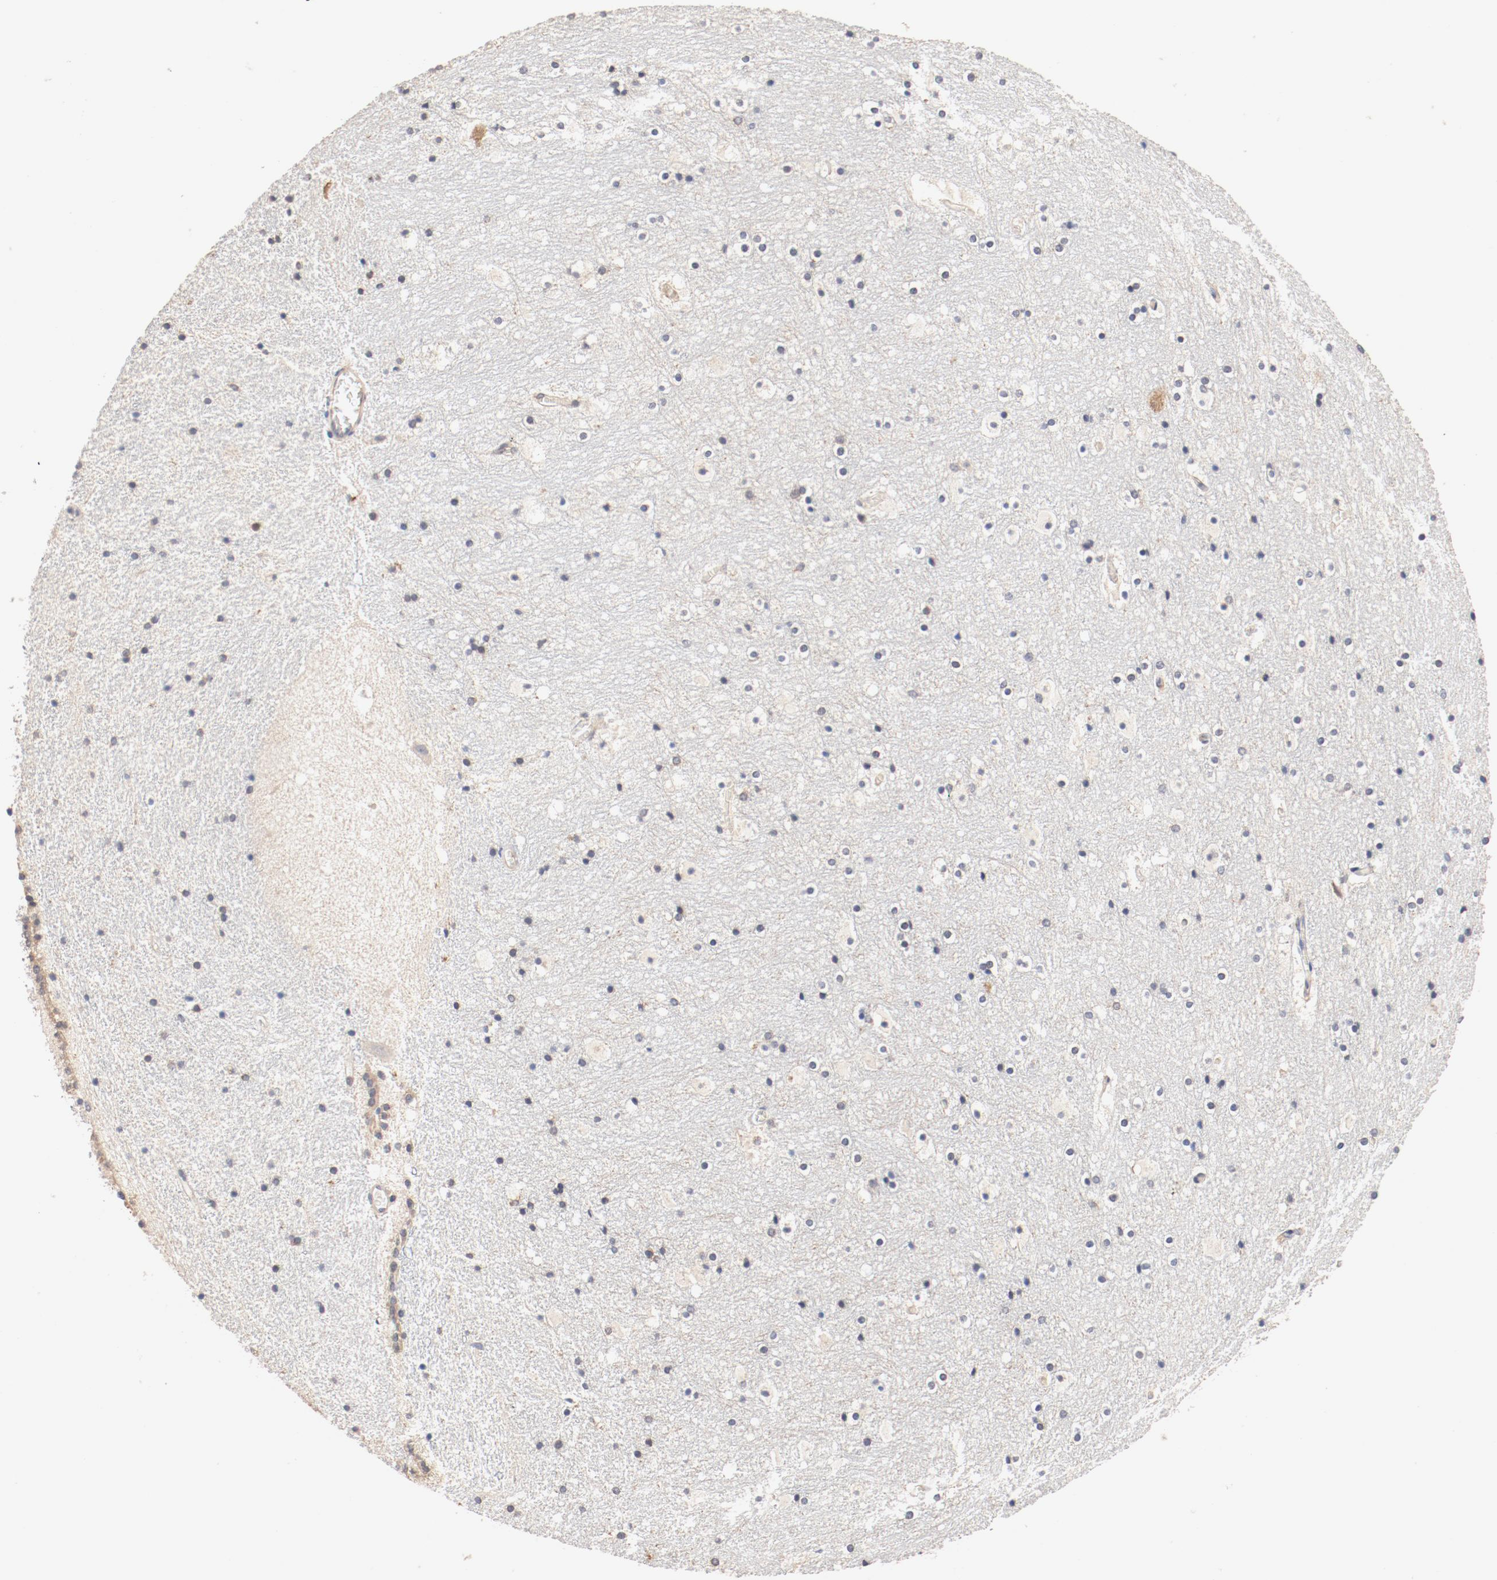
{"staining": {"intensity": "negative", "quantity": "none", "location": "none"}, "tissue": "hippocampus", "cell_type": "Glial cells", "image_type": "normal", "snomed": [{"axis": "morphology", "description": "Normal tissue, NOS"}, {"axis": "topography", "description": "Hippocampus"}], "caption": "High power microscopy photomicrograph of an immunohistochemistry histopathology image of benign hippocampus, revealing no significant positivity in glial cells. (DAB IHC, high magnification).", "gene": "UBE2J1", "patient": {"sex": "male", "age": 45}}